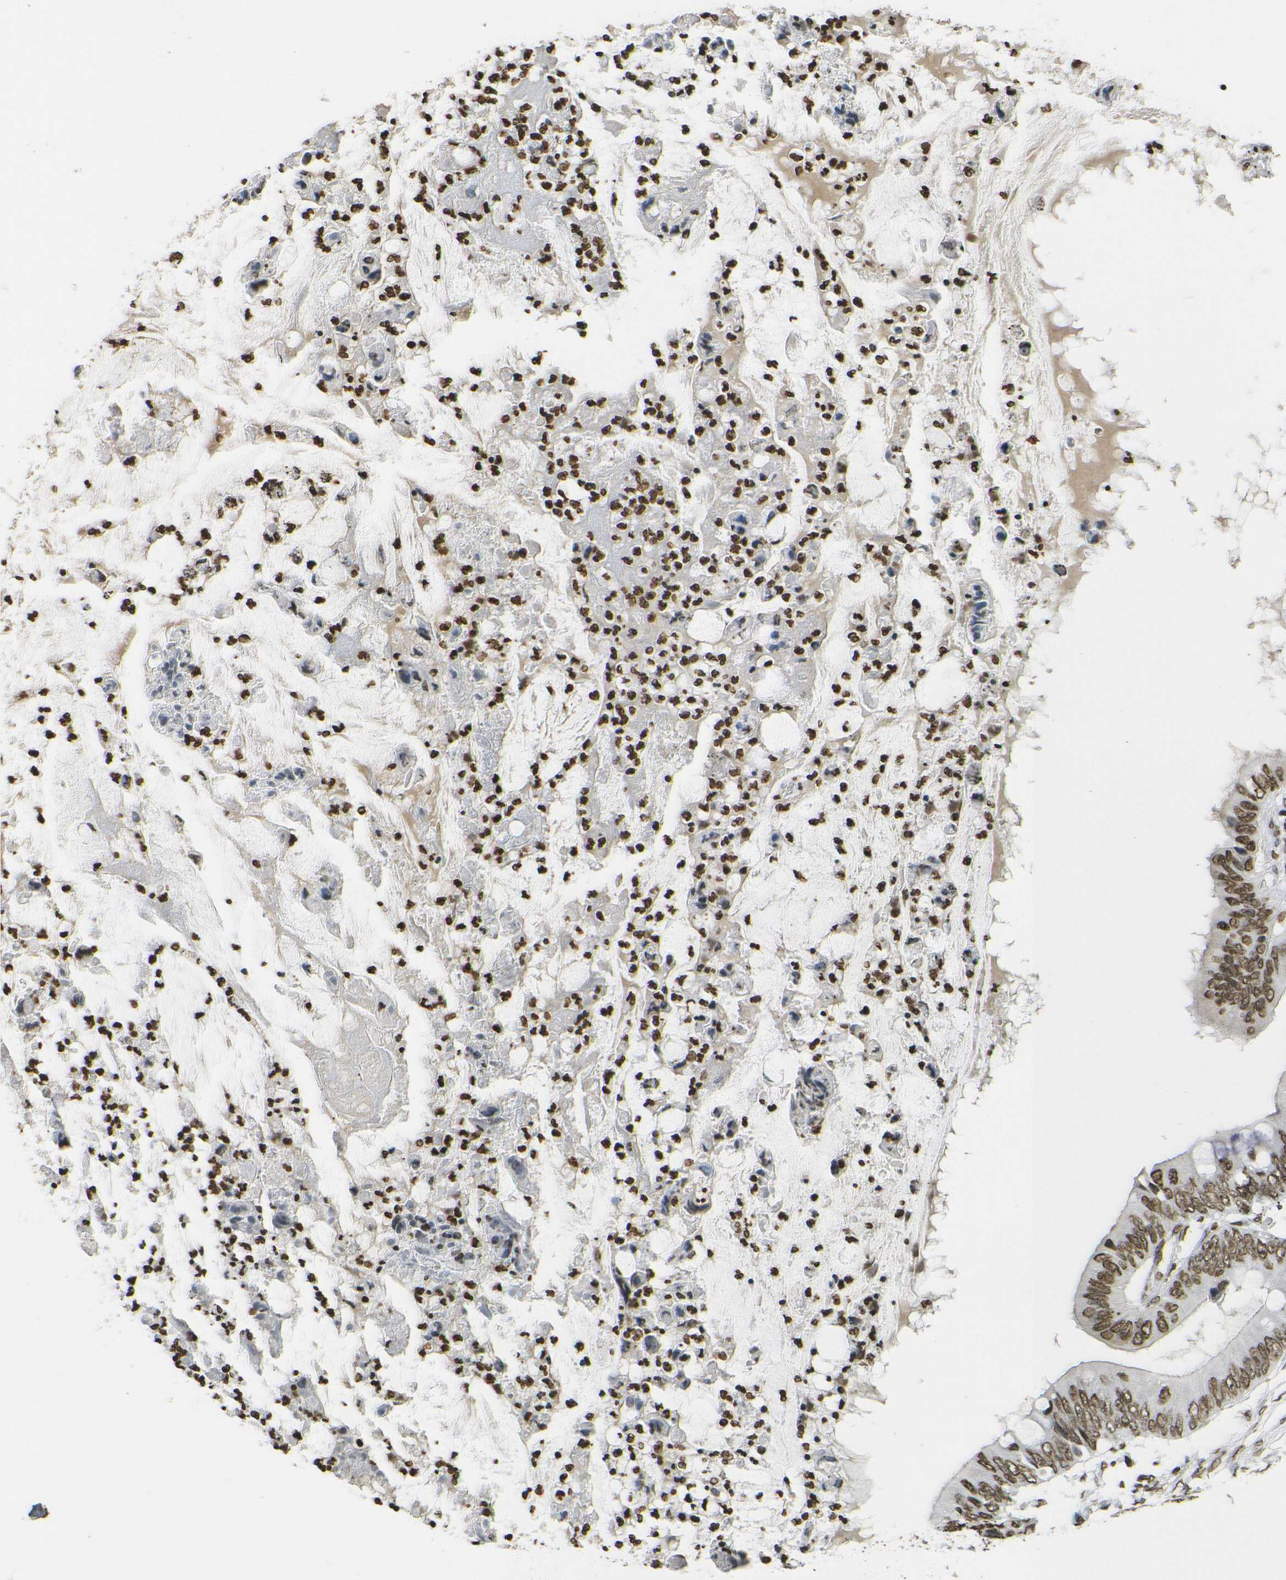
{"staining": {"intensity": "moderate", "quantity": ">75%", "location": "nuclear"}, "tissue": "colorectal cancer", "cell_type": "Tumor cells", "image_type": "cancer", "snomed": [{"axis": "morphology", "description": "Normal tissue, NOS"}, {"axis": "morphology", "description": "Adenocarcinoma, NOS"}, {"axis": "topography", "description": "Rectum"}, {"axis": "topography", "description": "Peripheral nerve tissue"}], "caption": "A high-resolution micrograph shows immunohistochemistry staining of colorectal adenocarcinoma, which demonstrates moderate nuclear expression in about >75% of tumor cells.", "gene": "H4C16", "patient": {"sex": "female", "age": 77}}